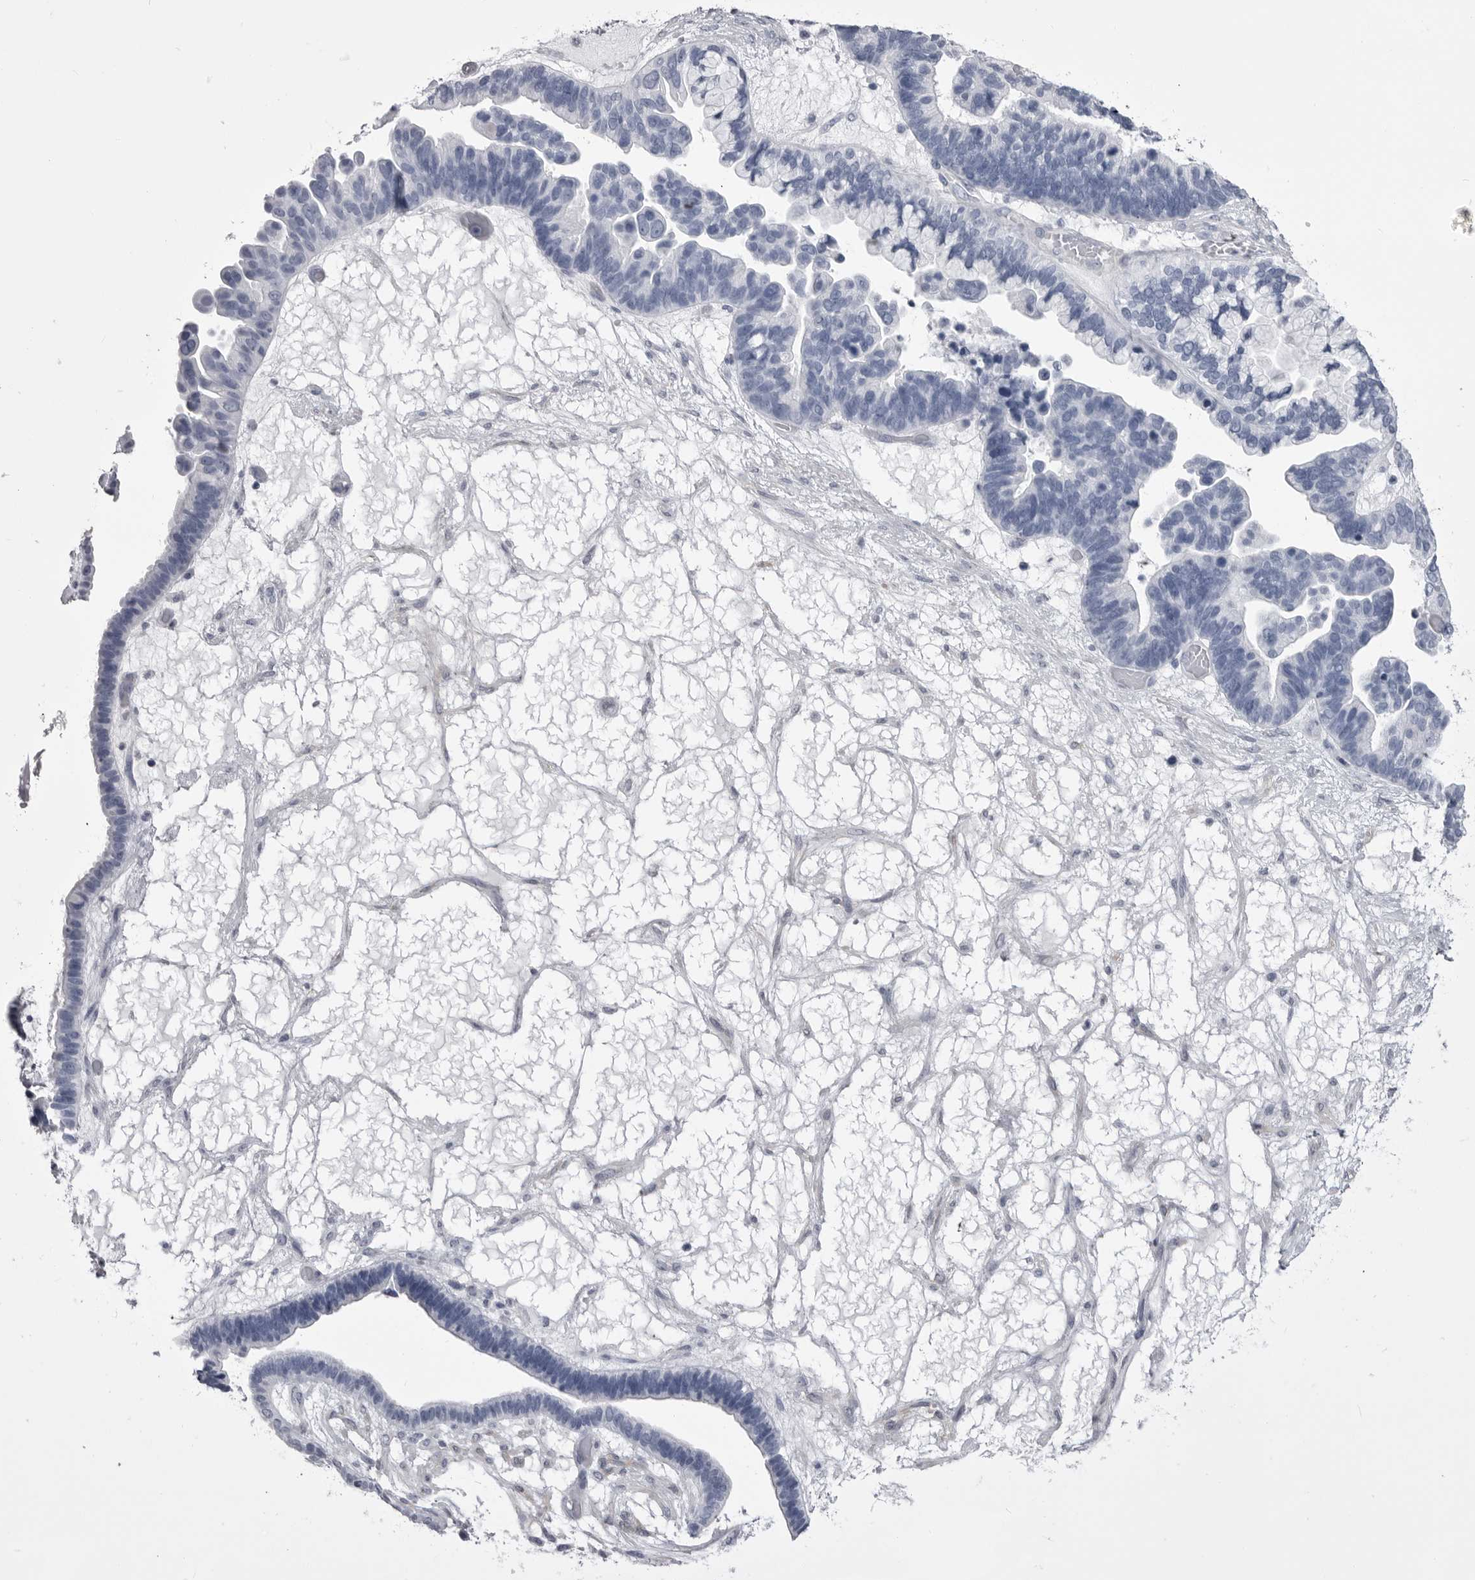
{"staining": {"intensity": "negative", "quantity": "none", "location": "none"}, "tissue": "ovarian cancer", "cell_type": "Tumor cells", "image_type": "cancer", "snomed": [{"axis": "morphology", "description": "Cystadenocarcinoma, serous, NOS"}, {"axis": "topography", "description": "Ovary"}], "caption": "Immunohistochemistry of ovarian serous cystadenocarcinoma reveals no expression in tumor cells.", "gene": "ANK2", "patient": {"sex": "female", "age": 56}}